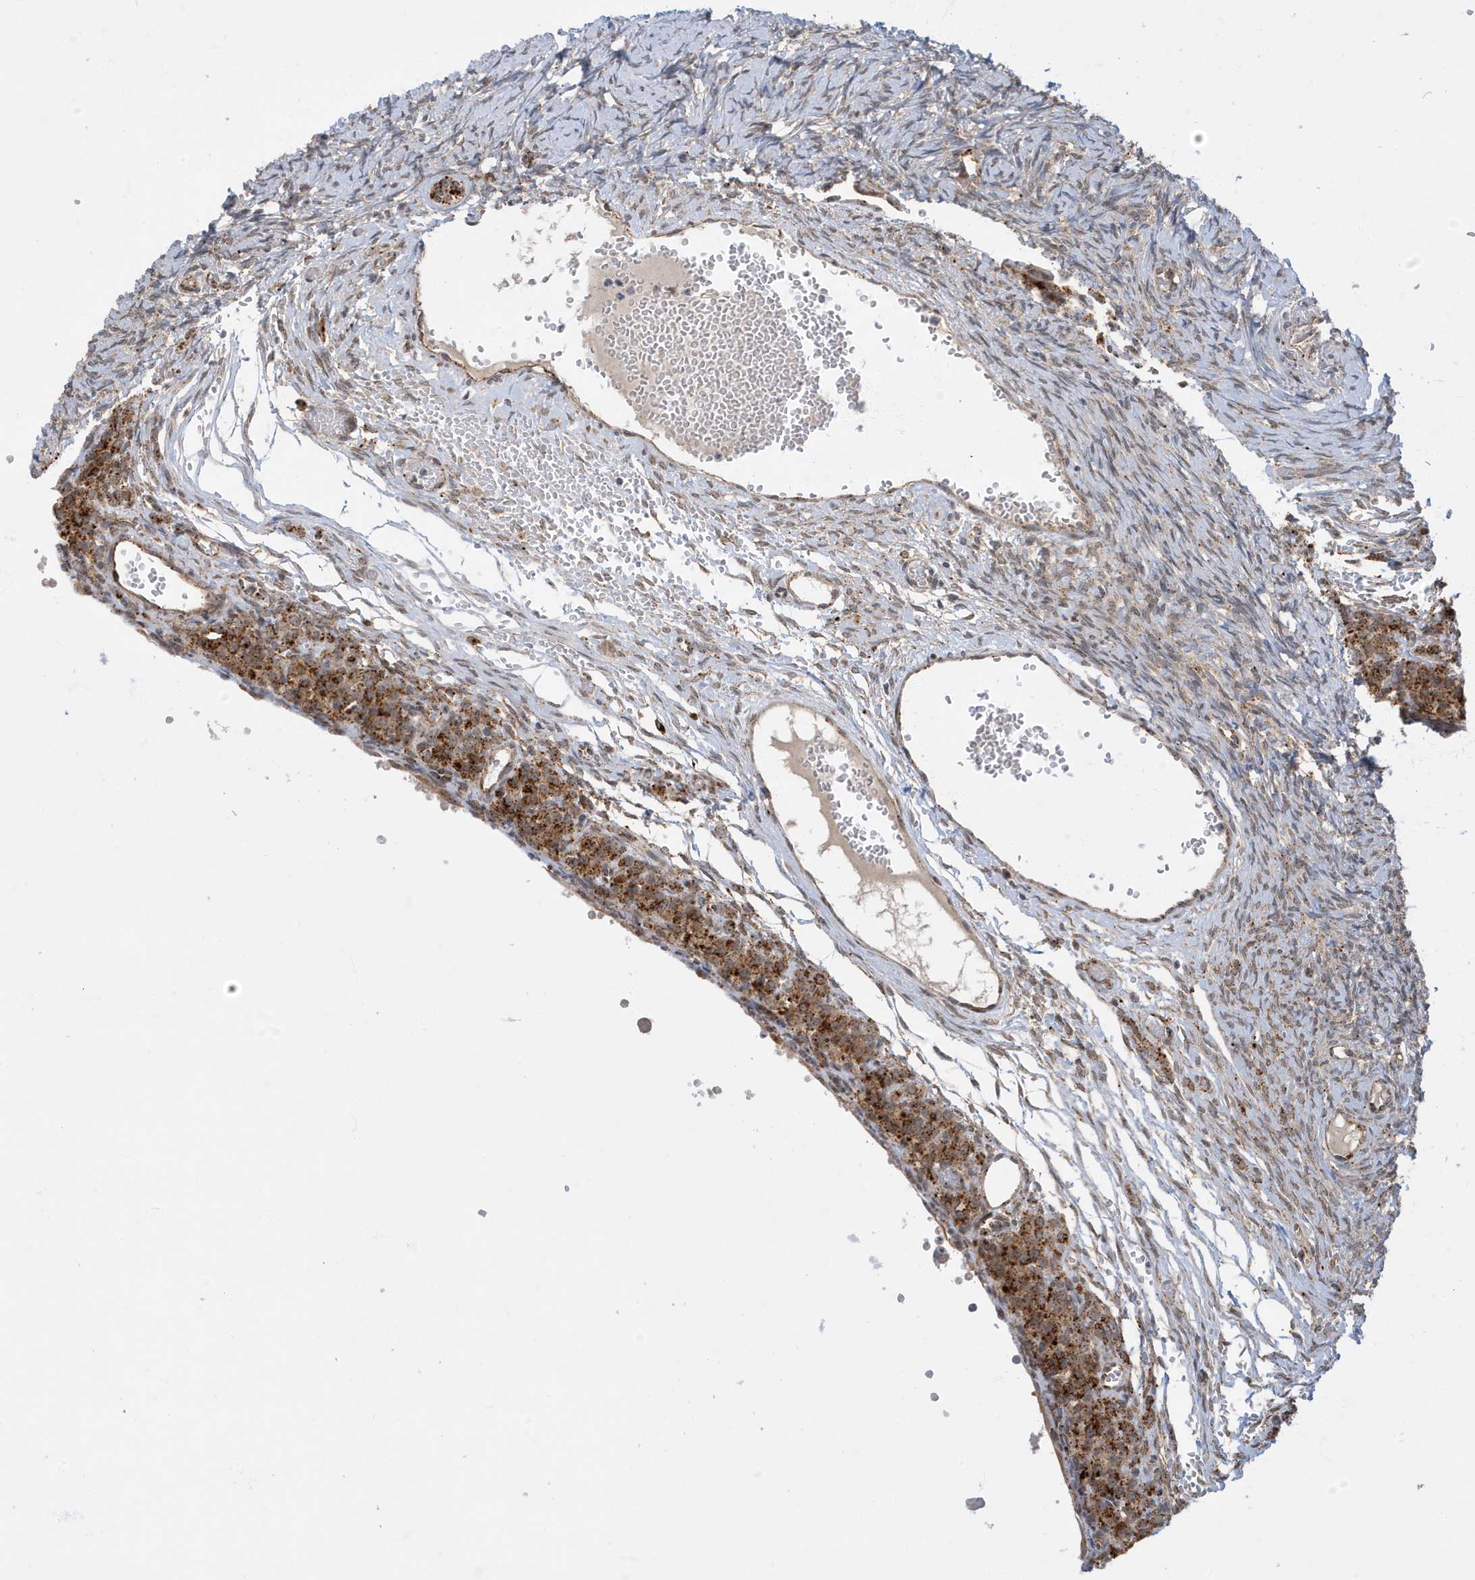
{"staining": {"intensity": "moderate", "quantity": "25%-75%", "location": "cytoplasmic/membranous"}, "tissue": "ovary", "cell_type": "Ovarian stroma cells", "image_type": "normal", "snomed": [{"axis": "morphology", "description": "Adenocarcinoma, NOS"}, {"axis": "topography", "description": "Endometrium"}], "caption": "Protein positivity by IHC reveals moderate cytoplasmic/membranous positivity in about 25%-75% of ovarian stroma cells in benign ovary.", "gene": "ZNF507", "patient": {"sex": "female", "age": 32}}